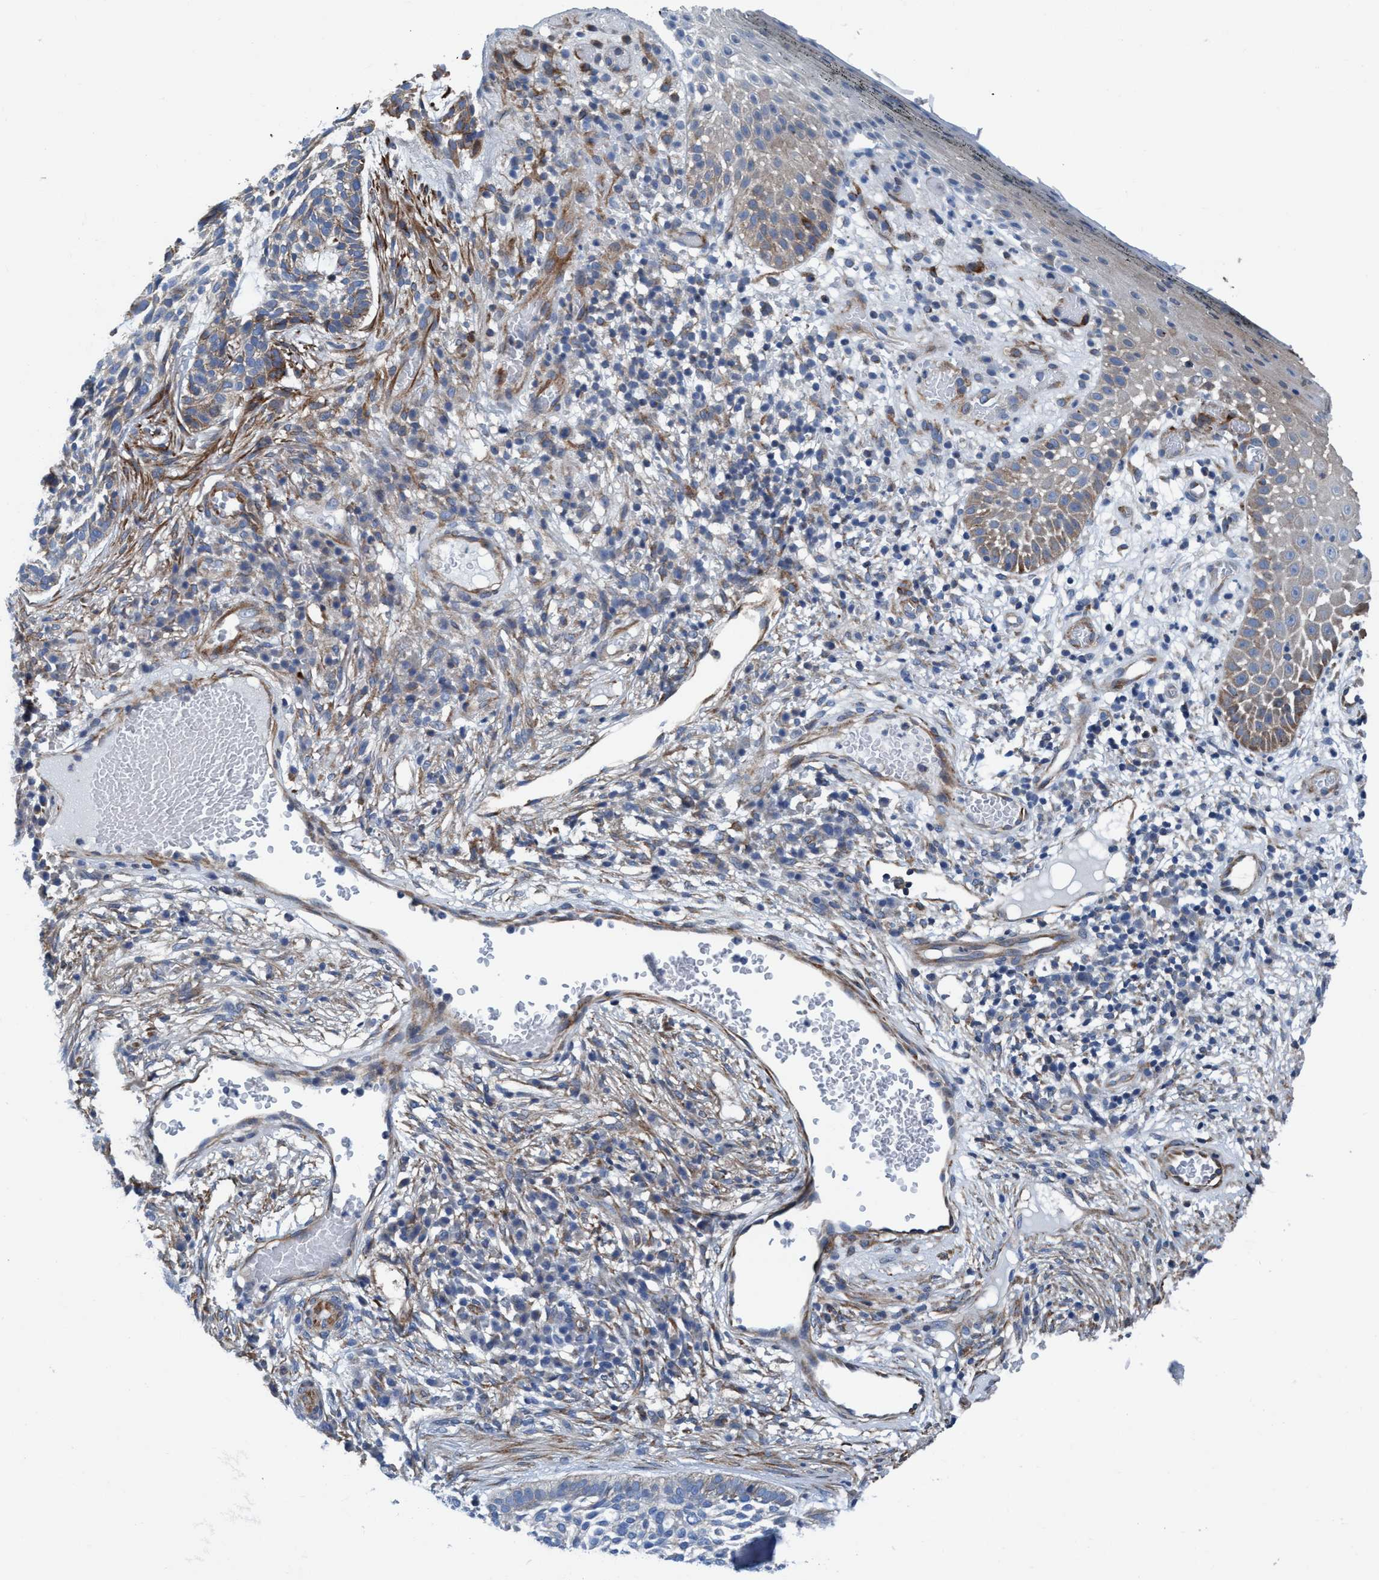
{"staining": {"intensity": "negative", "quantity": "none", "location": "none"}, "tissue": "skin cancer", "cell_type": "Tumor cells", "image_type": "cancer", "snomed": [{"axis": "morphology", "description": "Basal cell carcinoma"}, {"axis": "topography", "description": "Skin"}], "caption": "Immunohistochemistry (IHC) micrograph of basal cell carcinoma (skin) stained for a protein (brown), which displays no positivity in tumor cells.", "gene": "NMT1", "patient": {"sex": "female", "age": 64}}